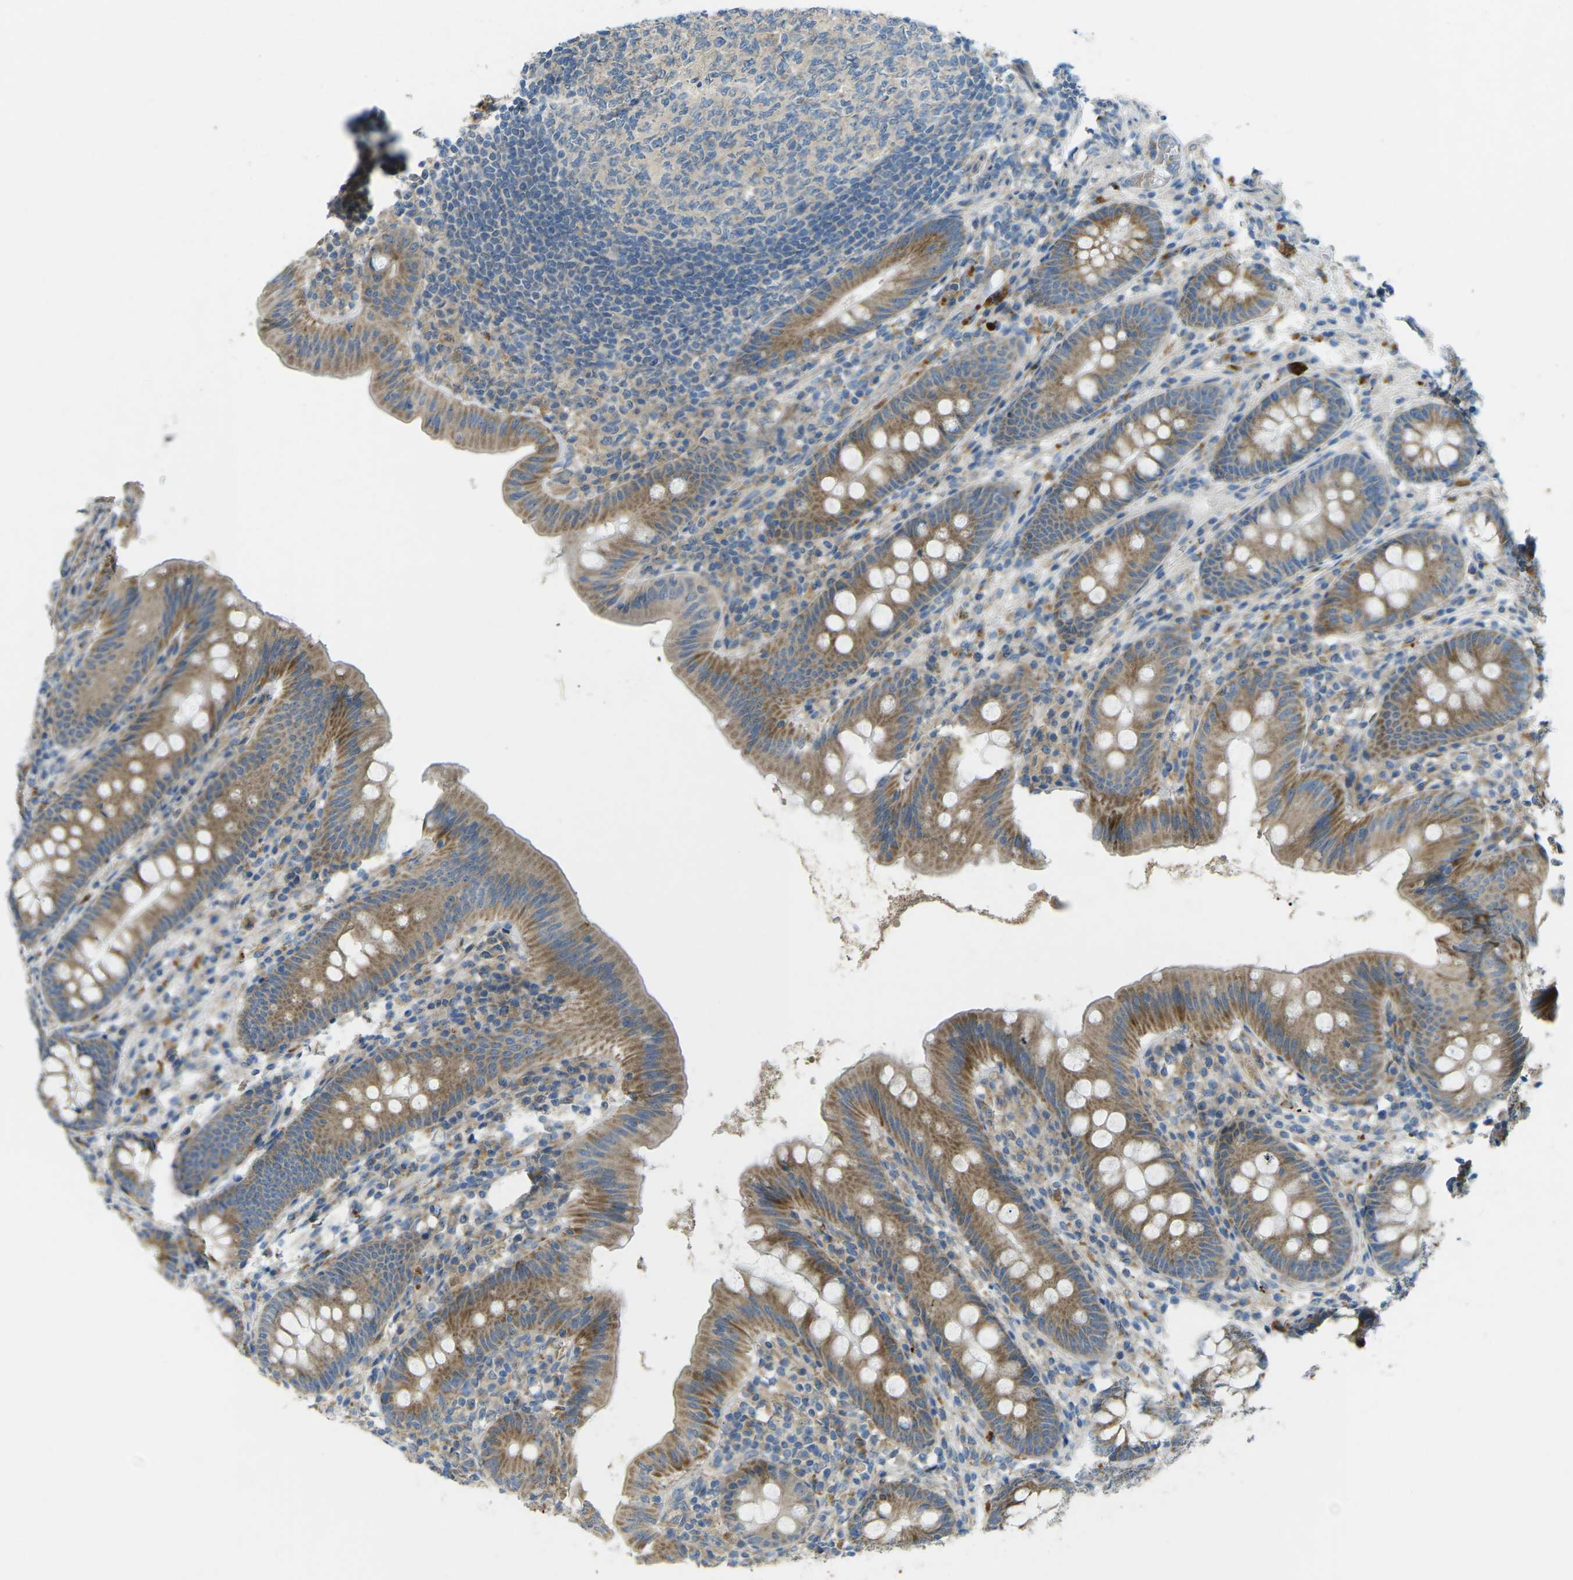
{"staining": {"intensity": "moderate", "quantity": ">75%", "location": "cytoplasmic/membranous"}, "tissue": "appendix", "cell_type": "Glandular cells", "image_type": "normal", "snomed": [{"axis": "morphology", "description": "Normal tissue, NOS"}, {"axis": "topography", "description": "Appendix"}], "caption": "A brown stain highlights moderate cytoplasmic/membranous positivity of a protein in glandular cells of unremarkable appendix. The staining was performed using DAB (3,3'-diaminobenzidine), with brown indicating positive protein expression. Nuclei are stained blue with hematoxylin.", "gene": "MYLK4", "patient": {"sex": "male", "age": 56}}